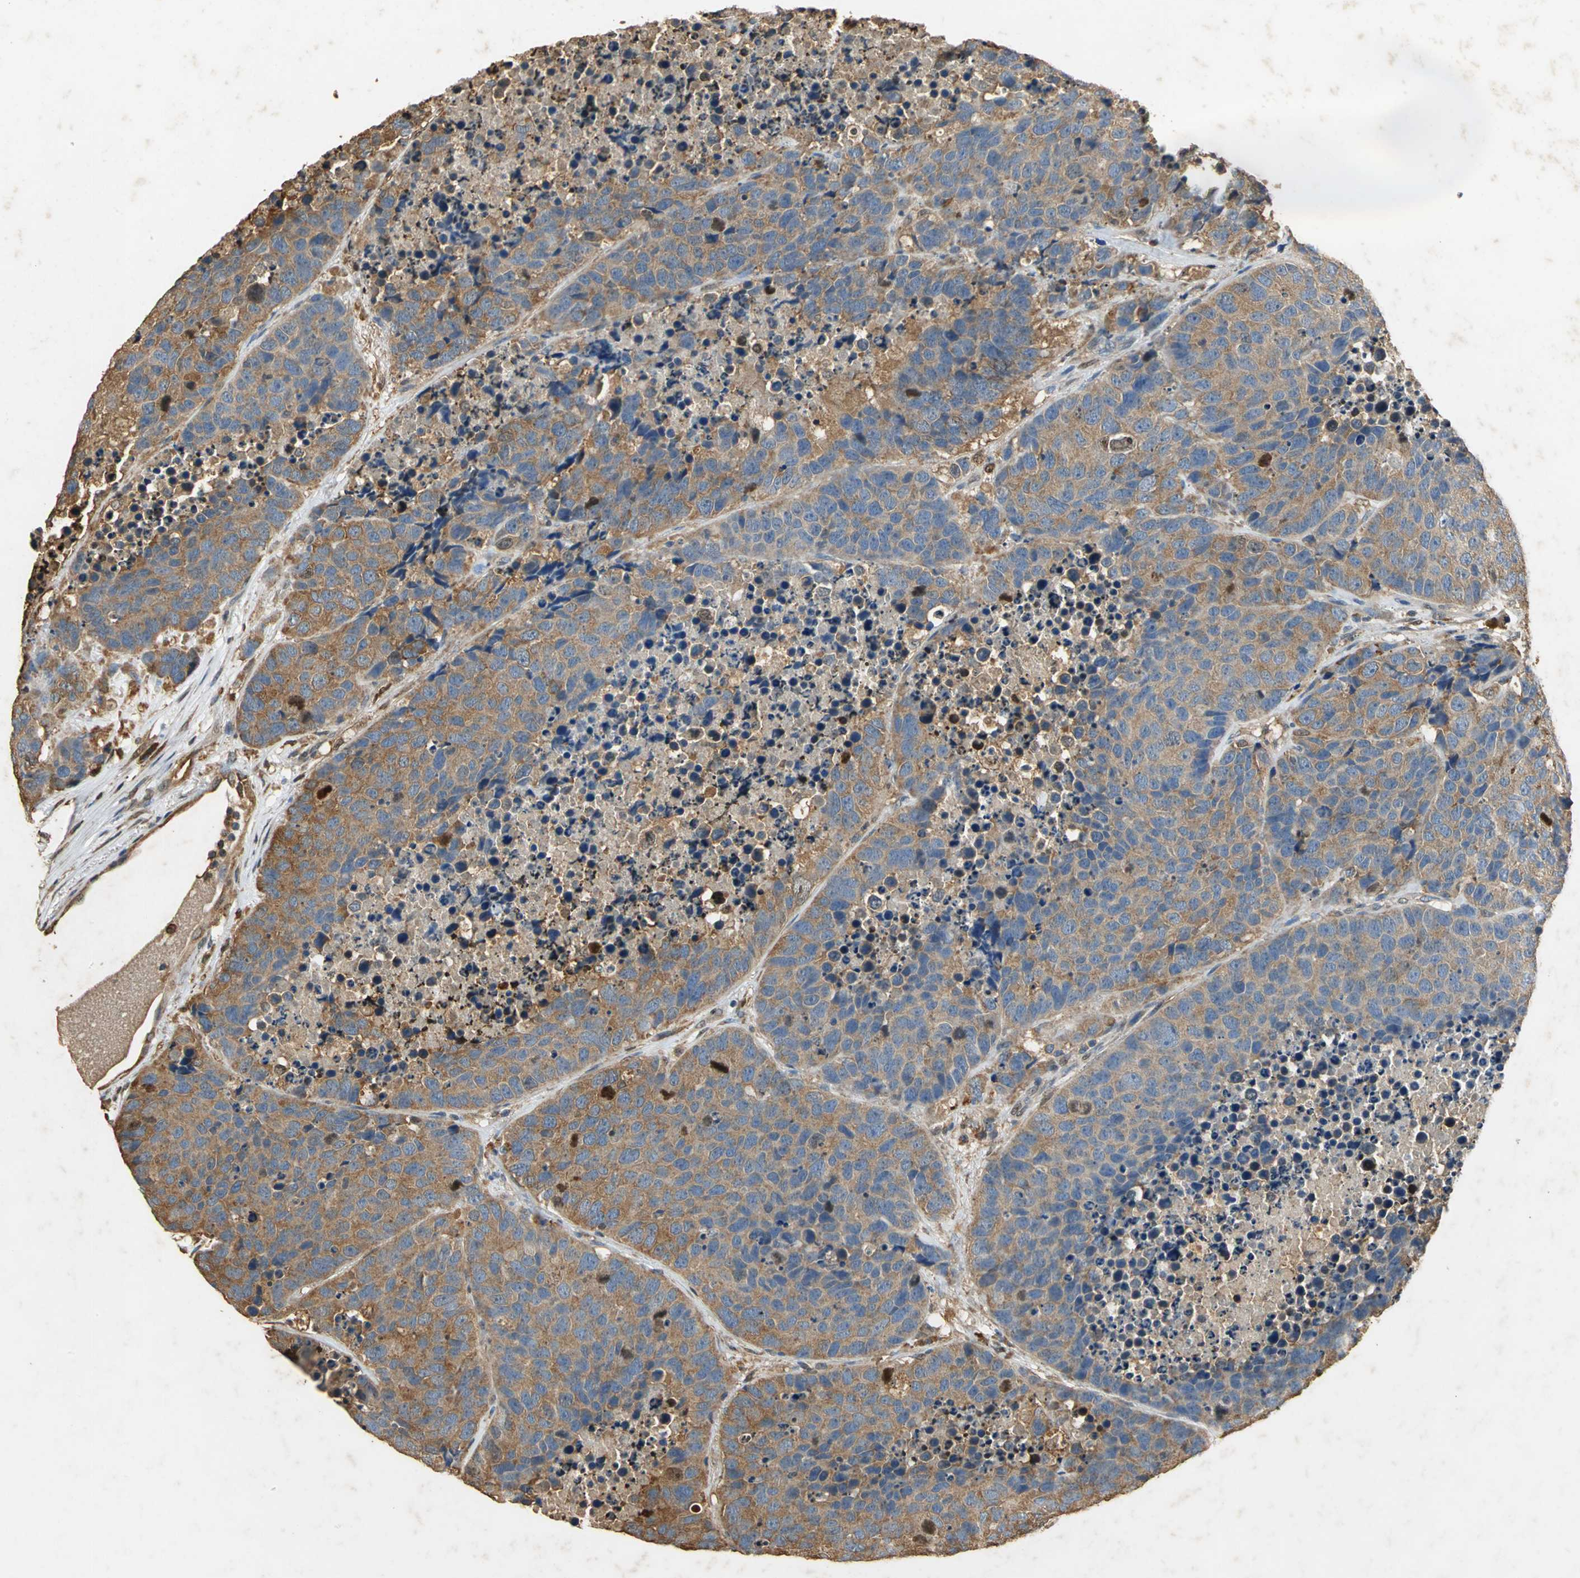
{"staining": {"intensity": "moderate", "quantity": ">75%", "location": "cytoplasmic/membranous"}, "tissue": "carcinoid", "cell_type": "Tumor cells", "image_type": "cancer", "snomed": [{"axis": "morphology", "description": "Carcinoid, malignant, NOS"}, {"axis": "topography", "description": "Lung"}], "caption": "The image reveals staining of carcinoid, revealing moderate cytoplasmic/membranous protein expression (brown color) within tumor cells.", "gene": "GAPDH", "patient": {"sex": "male", "age": 60}}